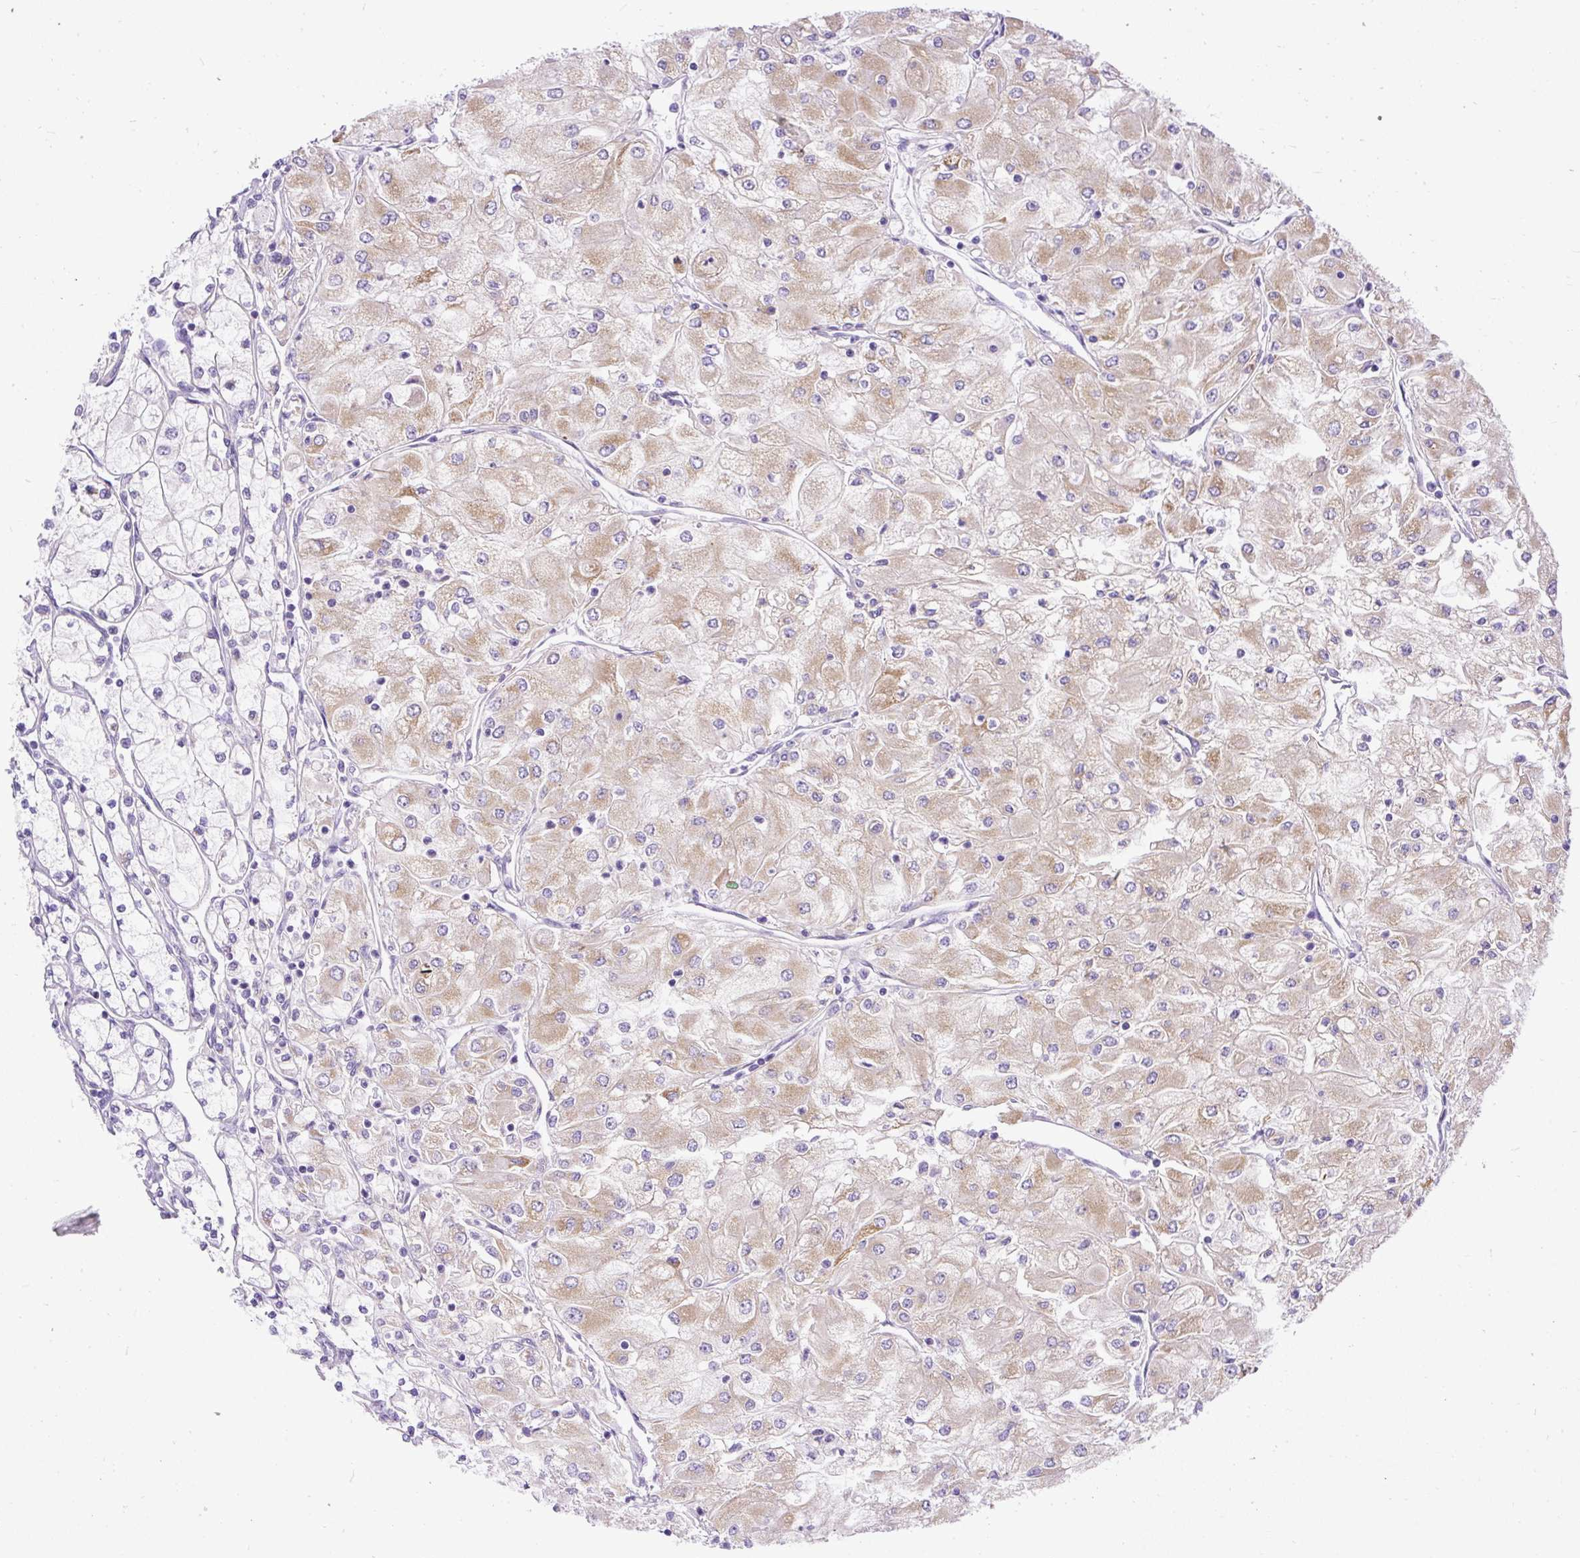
{"staining": {"intensity": "weak", "quantity": ">75%", "location": "cytoplasmic/membranous"}, "tissue": "renal cancer", "cell_type": "Tumor cells", "image_type": "cancer", "snomed": [{"axis": "morphology", "description": "Adenocarcinoma, NOS"}, {"axis": "topography", "description": "Kidney"}], "caption": "Immunohistochemistry (IHC) of human renal cancer reveals low levels of weak cytoplasmic/membranous positivity in approximately >75% of tumor cells. The staining was performed using DAB (3,3'-diaminobenzidine), with brown indicating positive protein expression. Nuclei are stained blue with hematoxylin.", "gene": "SYBU", "patient": {"sex": "male", "age": 80}}